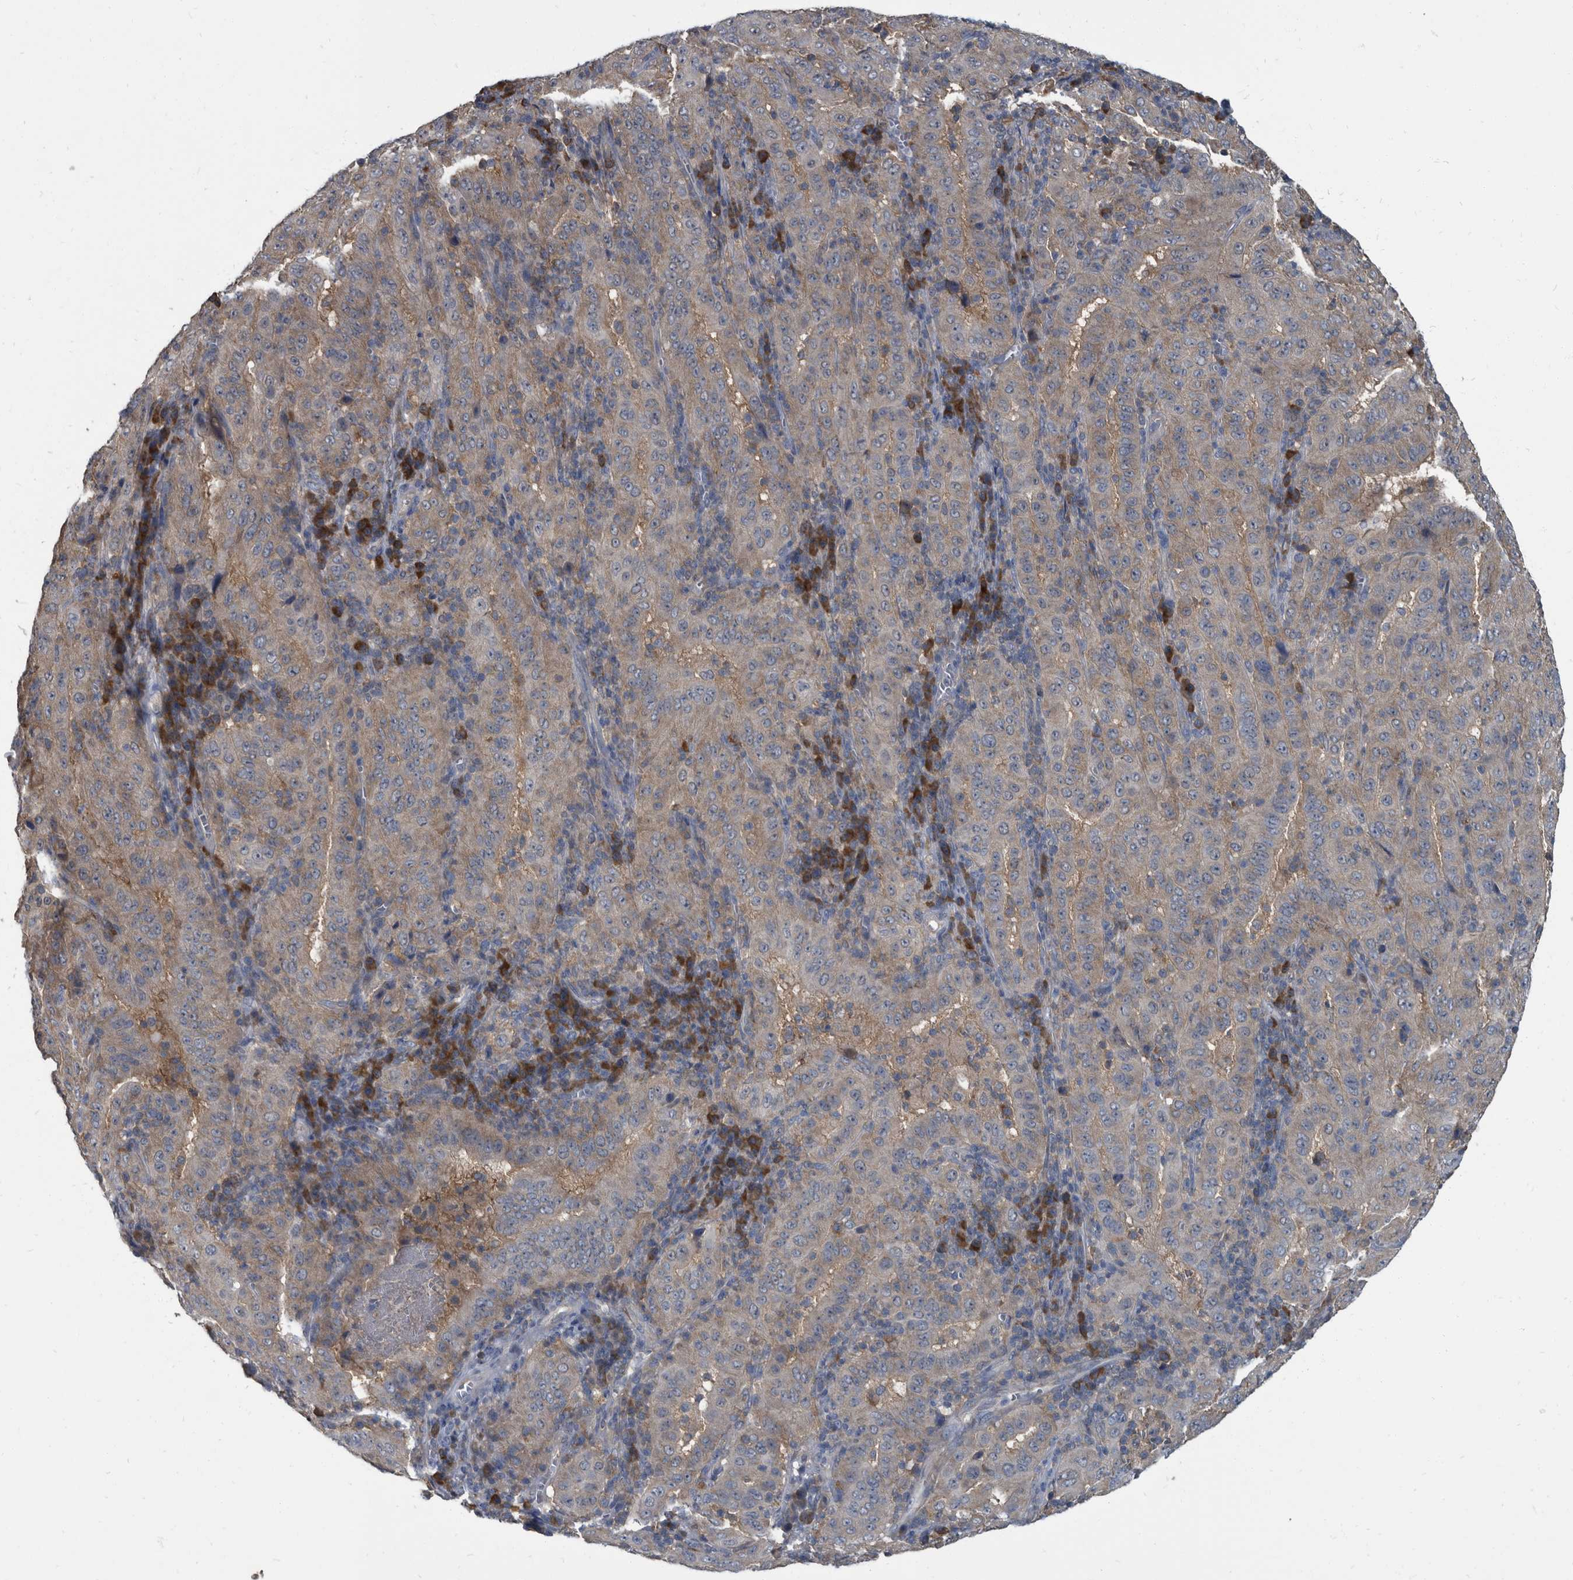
{"staining": {"intensity": "weak", "quantity": "25%-75%", "location": "cytoplasmic/membranous"}, "tissue": "pancreatic cancer", "cell_type": "Tumor cells", "image_type": "cancer", "snomed": [{"axis": "morphology", "description": "Adenocarcinoma, NOS"}, {"axis": "topography", "description": "Pancreas"}], "caption": "The immunohistochemical stain highlights weak cytoplasmic/membranous expression in tumor cells of pancreatic adenocarcinoma tissue.", "gene": "CDV3", "patient": {"sex": "male", "age": 63}}